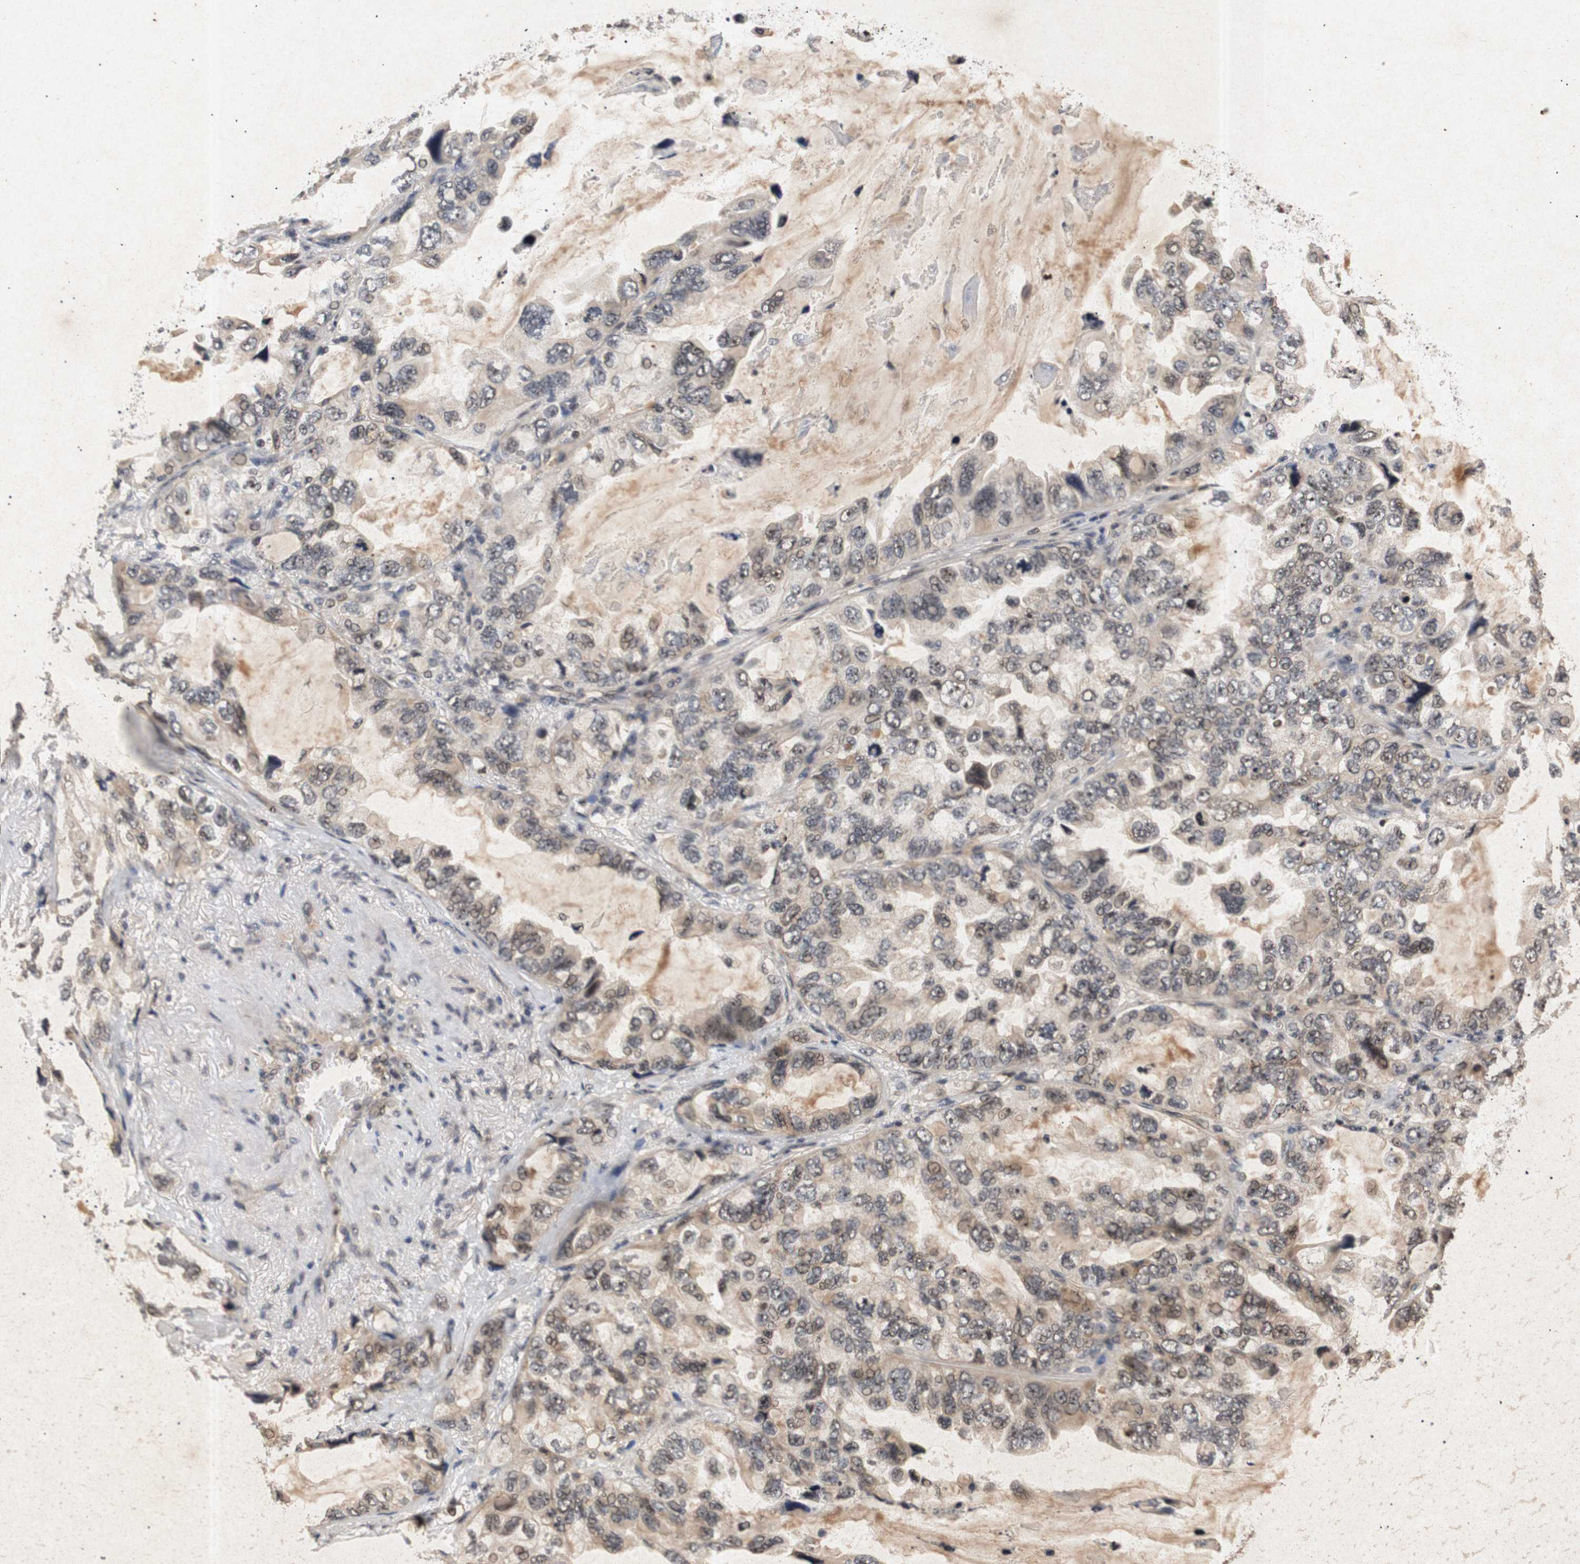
{"staining": {"intensity": "moderate", "quantity": "25%-75%", "location": "cytoplasmic/membranous,nuclear"}, "tissue": "lung cancer", "cell_type": "Tumor cells", "image_type": "cancer", "snomed": [{"axis": "morphology", "description": "Squamous cell carcinoma, NOS"}, {"axis": "topography", "description": "Lung"}], "caption": "Moderate cytoplasmic/membranous and nuclear staining is seen in about 25%-75% of tumor cells in lung cancer (squamous cell carcinoma). (DAB IHC, brown staining for protein, blue staining for nuclei).", "gene": "PARN", "patient": {"sex": "female", "age": 73}}